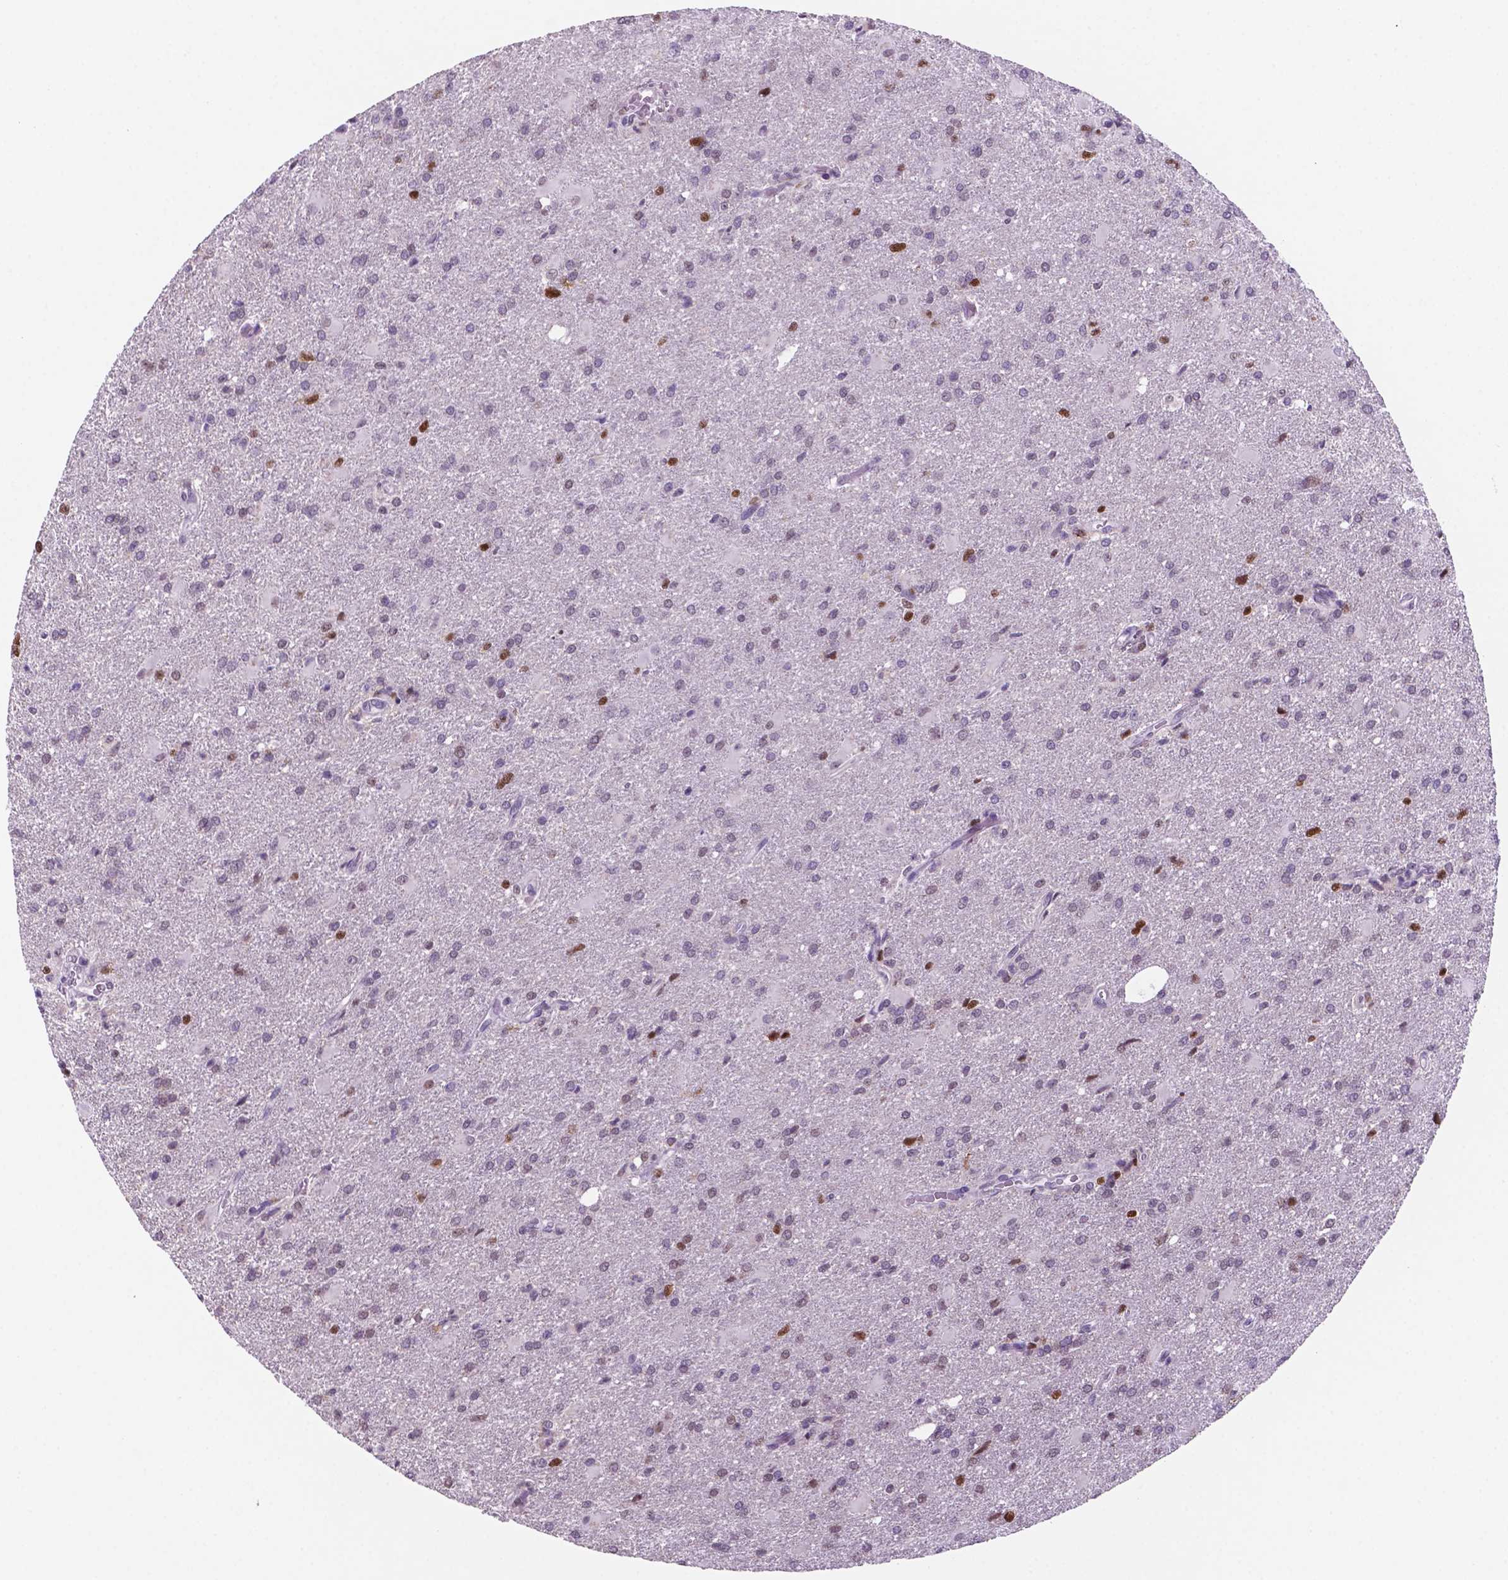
{"staining": {"intensity": "moderate", "quantity": "<25%", "location": "nuclear"}, "tissue": "glioma", "cell_type": "Tumor cells", "image_type": "cancer", "snomed": [{"axis": "morphology", "description": "Glioma, malignant, High grade"}, {"axis": "topography", "description": "Brain"}], "caption": "Malignant glioma (high-grade) tissue shows moderate nuclear expression in about <25% of tumor cells (Stains: DAB in brown, nuclei in blue, Microscopy: brightfield microscopy at high magnification).", "gene": "NCAPH2", "patient": {"sex": "male", "age": 68}}